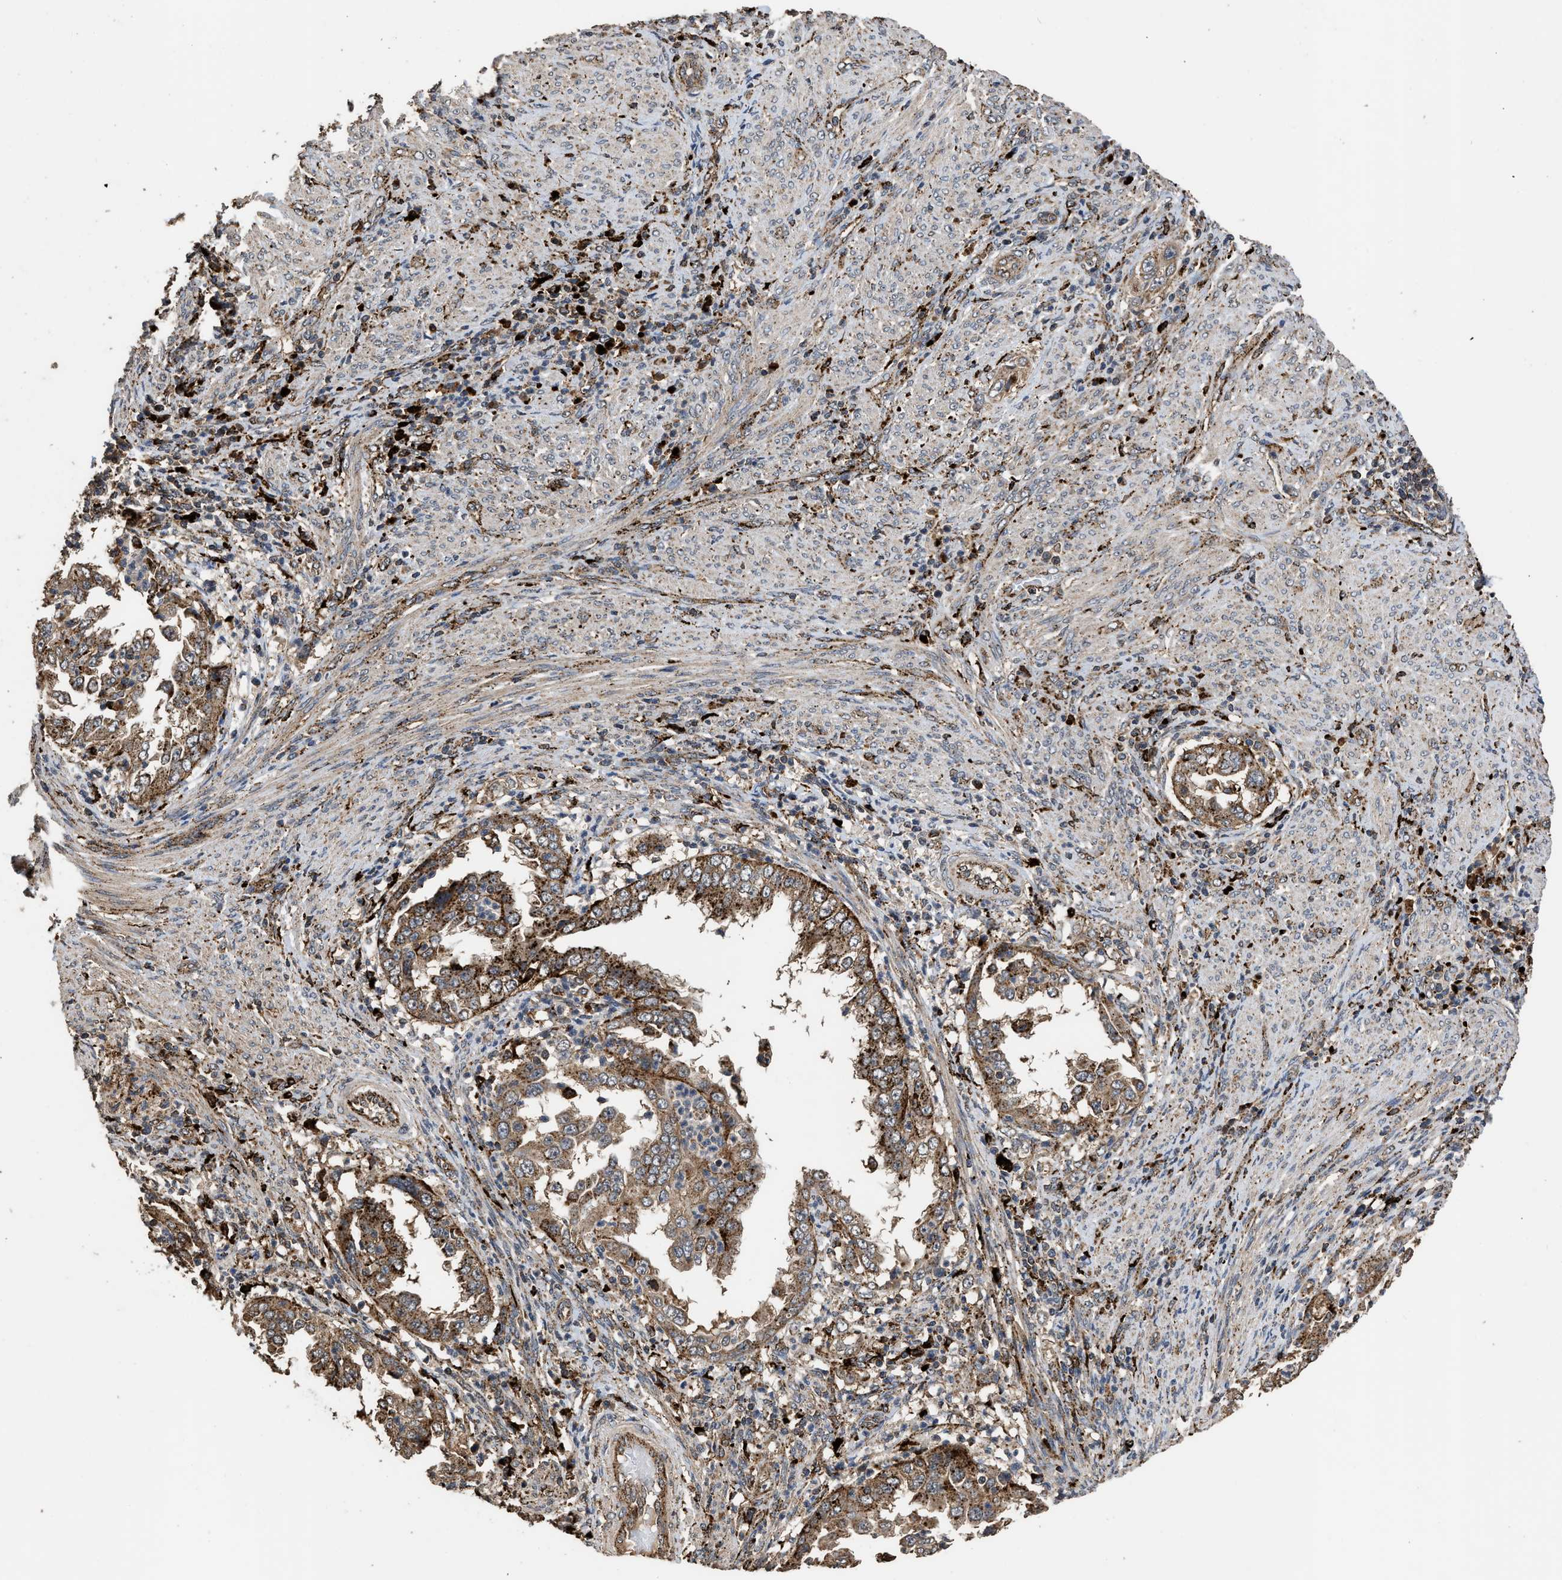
{"staining": {"intensity": "moderate", "quantity": ">75%", "location": "cytoplasmic/membranous"}, "tissue": "endometrial cancer", "cell_type": "Tumor cells", "image_type": "cancer", "snomed": [{"axis": "morphology", "description": "Adenocarcinoma, NOS"}, {"axis": "topography", "description": "Endometrium"}], "caption": "Endometrial cancer (adenocarcinoma) stained with immunohistochemistry demonstrates moderate cytoplasmic/membranous staining in approximately >75% of tumor cells.", "gene": "CTSV", "patient": {"sex": "female", "age": 85}}